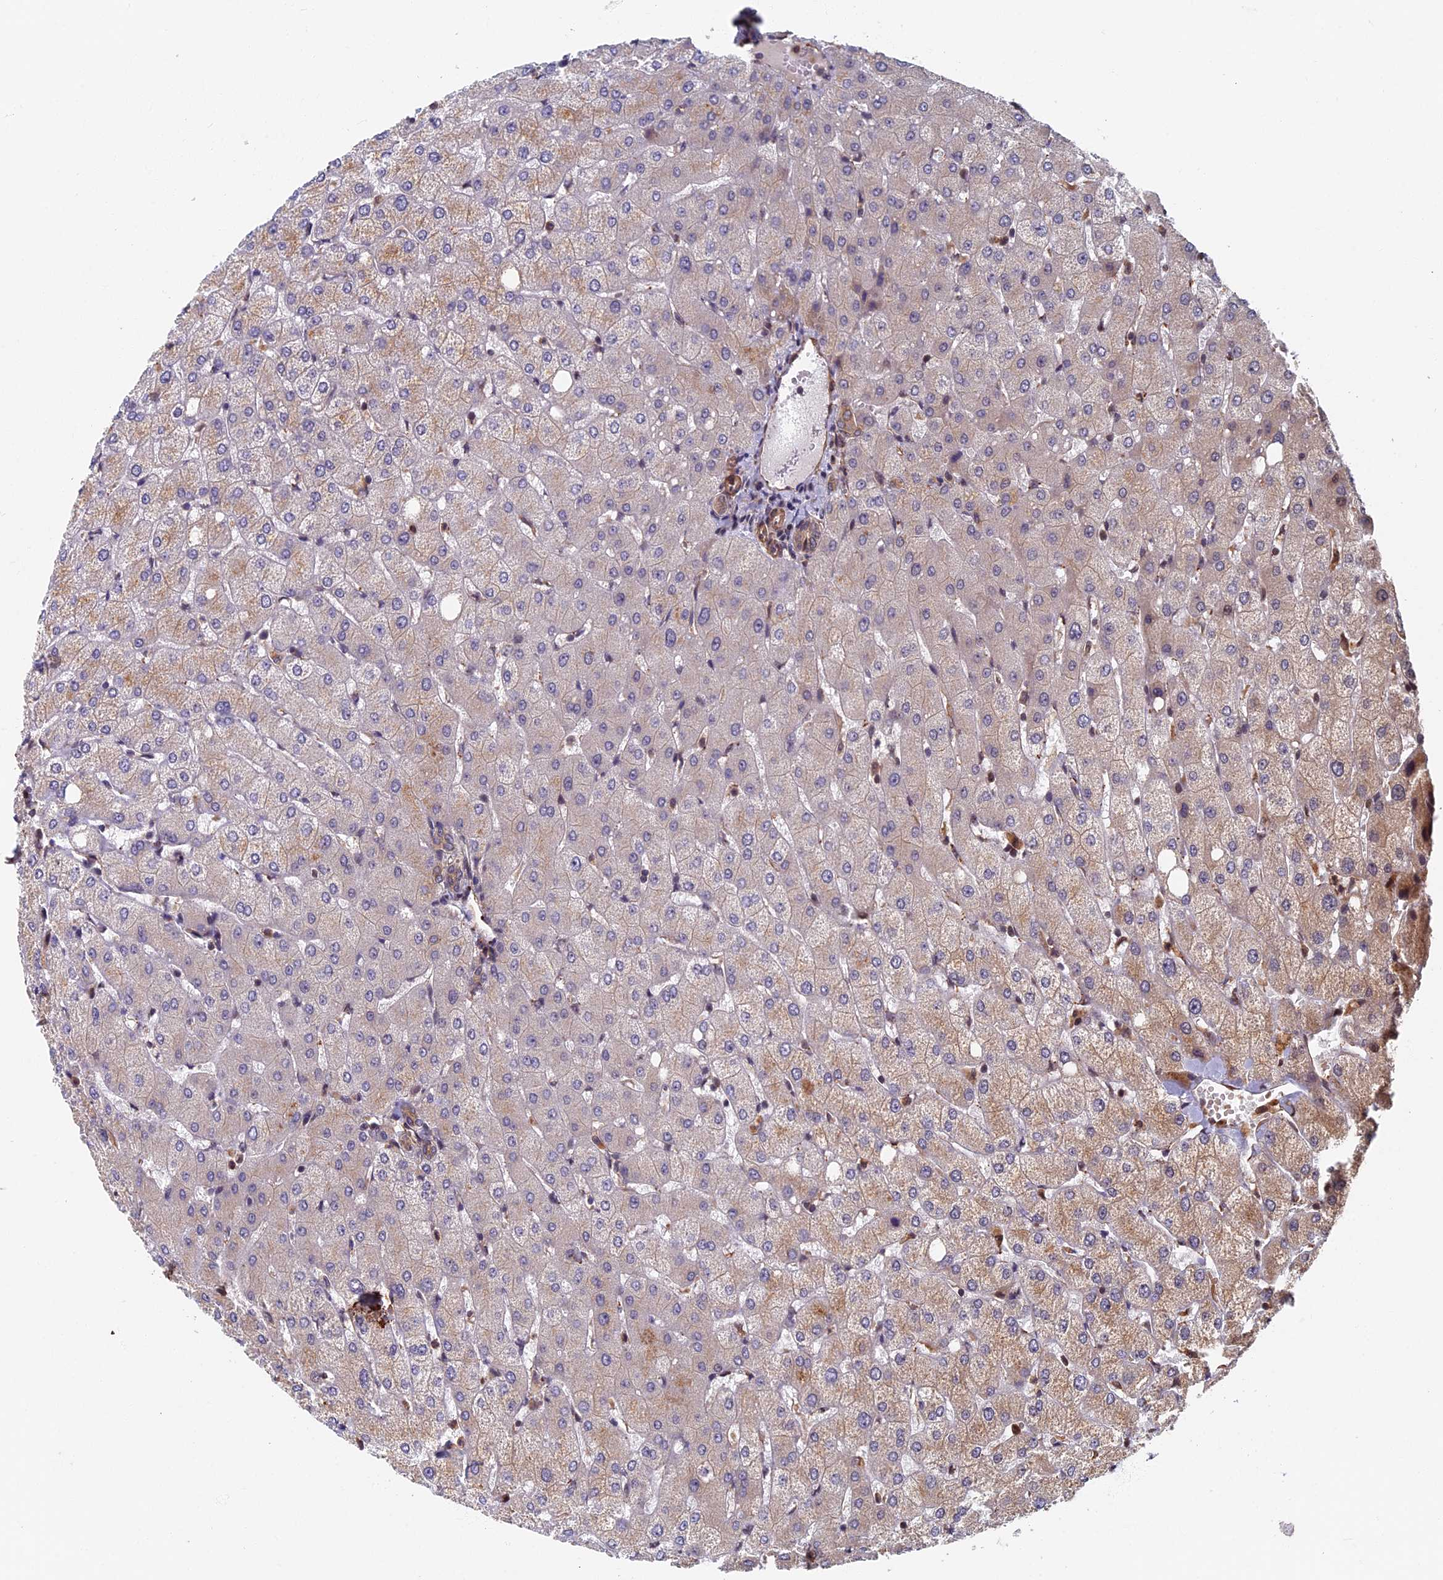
{"staining": {"intensity": "weak", "quantity": "25%-75%", "location": "cytoplasmic/membranous"}, "tissue": "liver", "cell_type": "Cholangiocytes", "image_type": "normal", "snomed": [{"axis": "morphology", "description": "Normal tissue, NOS"}, {"axis": "topography", "description": "Liver"}], "caption": "A low amount of weak cytoplasmic/membranous expression is seen in approximately 25%-75% of cholangiocytes in normal liver. (Brightfield microscopy of DAB IHC at high magnification).", "gene": "CTDP1", "patient": {"sex": "female", "age": 54}}